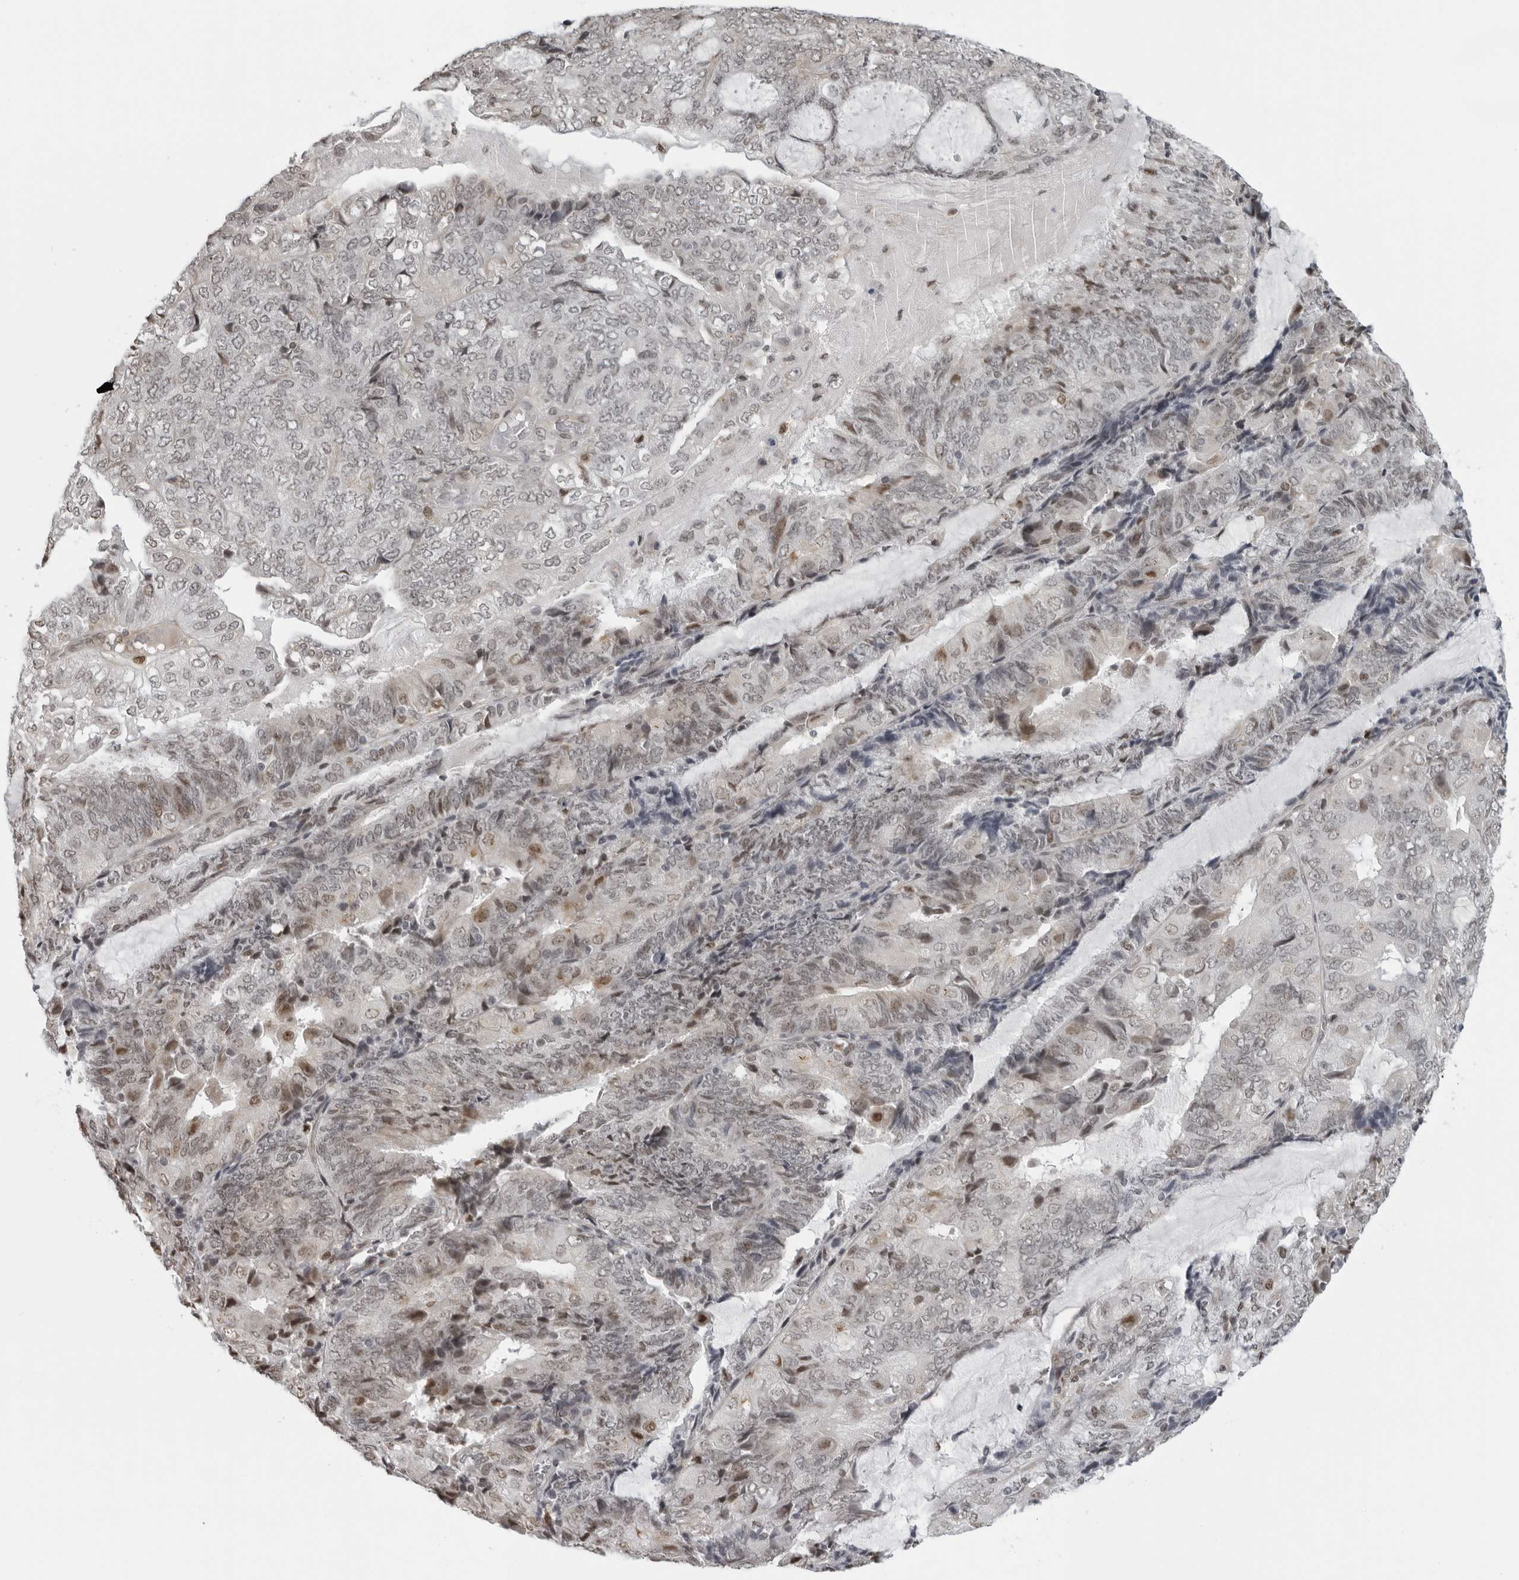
{"staining": {"intensity": "moderate", "quantity": "25%-75%", "location": "nuclear"}, "tissue": "endometrial cancer", "cell_type": "Tumor cells", "image_type": "cancer", "snomed": [{"axis": "morphology", "description": "Adenocarcinoma, NOS"}, {"axis": "topography", "description": "Endometrium"}], "caption": "Endometrial cancer stained for a protein shows moderate nuclear positivity in tumor cells.", "gene": "MAF", "patient": {"sex": "female", "age": 81}}